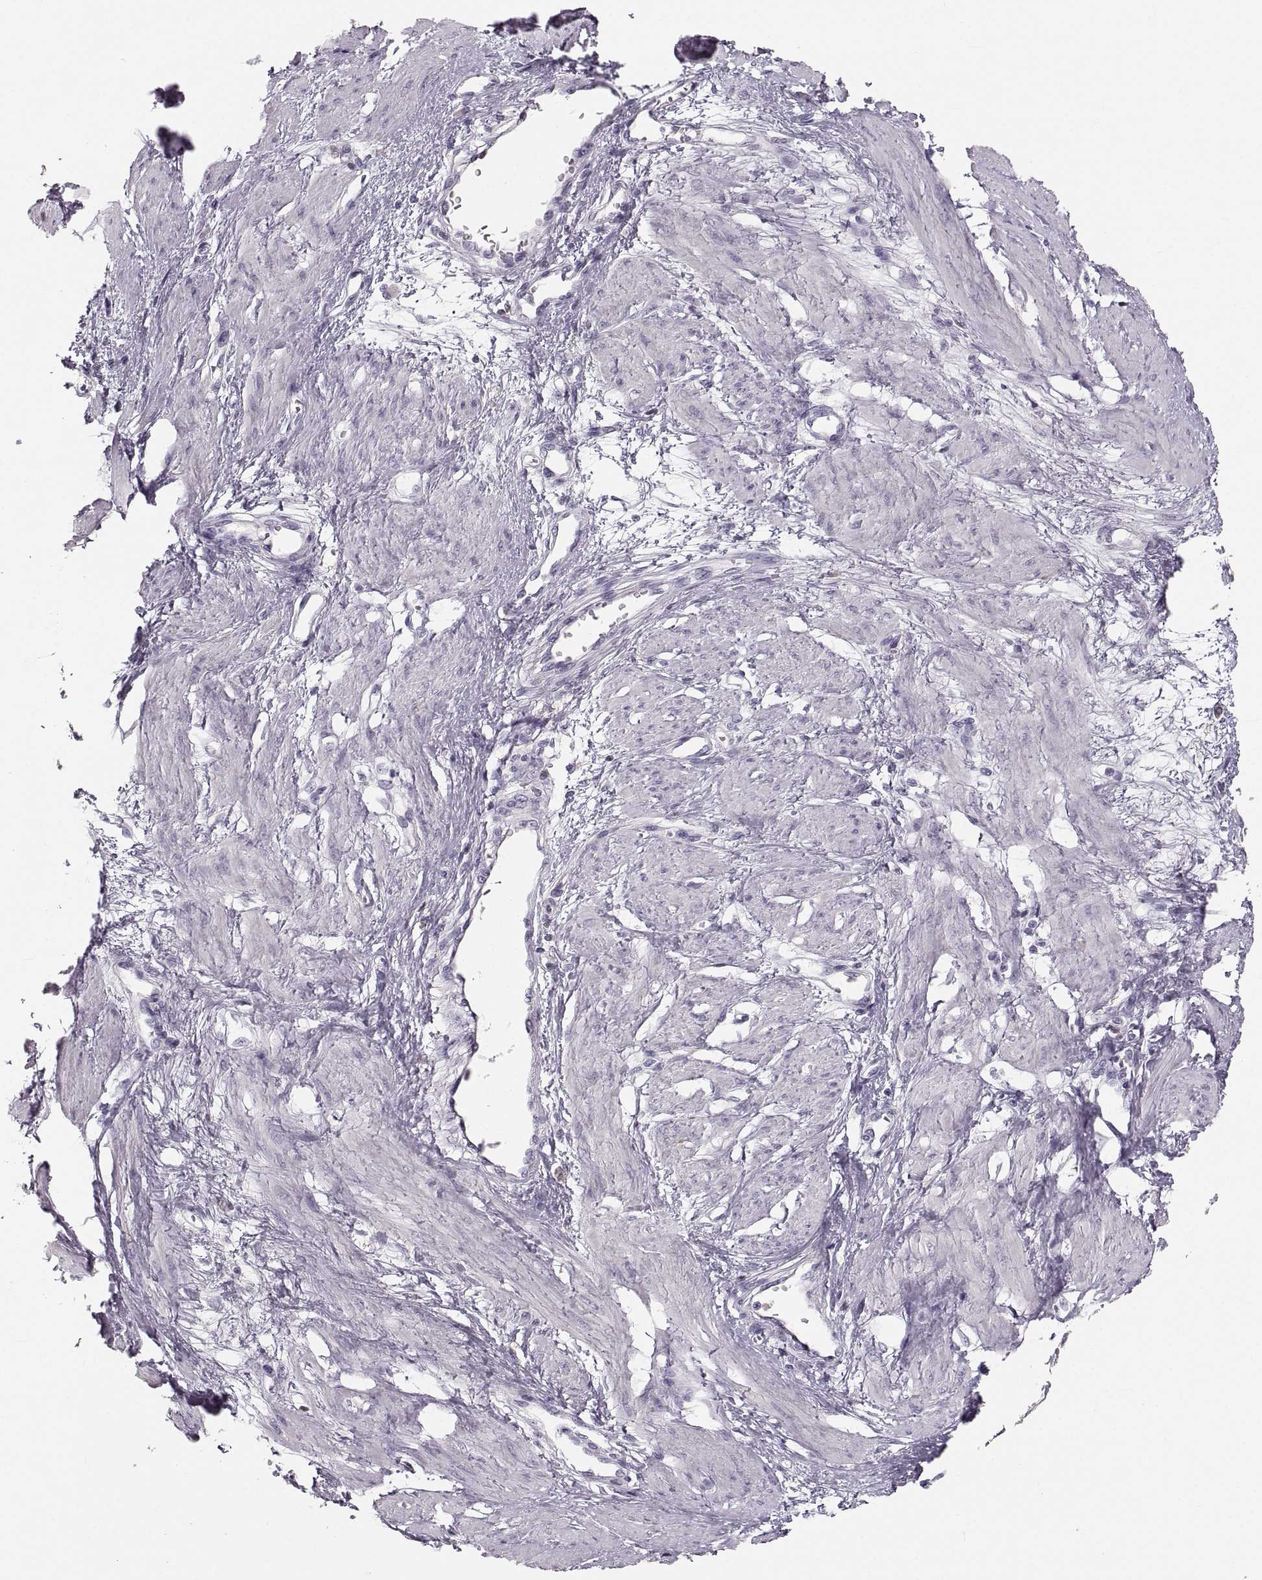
{"staining": {"intensity": "negative", "quantity": "none", "location": "none"}, "tissue": "smooth muscle", "cell_type": "Smooth muscle cells", "image_type": "normal", "snomed": [{"axis": "morphology", "description": "Normal tissue, NOS"}, {"axis": "topography", "description": "Smooth muscle"}, {"axis": "topography", "description": "Uterus"}], "caption": "An immunohistochemistry (IHC) image of normal smooth muscle is shown. There is no staining in smooth muscle cells of smooth muscle.", "gene": "RUNDC3A", "patient": {"sex": "female", "age": 39}}